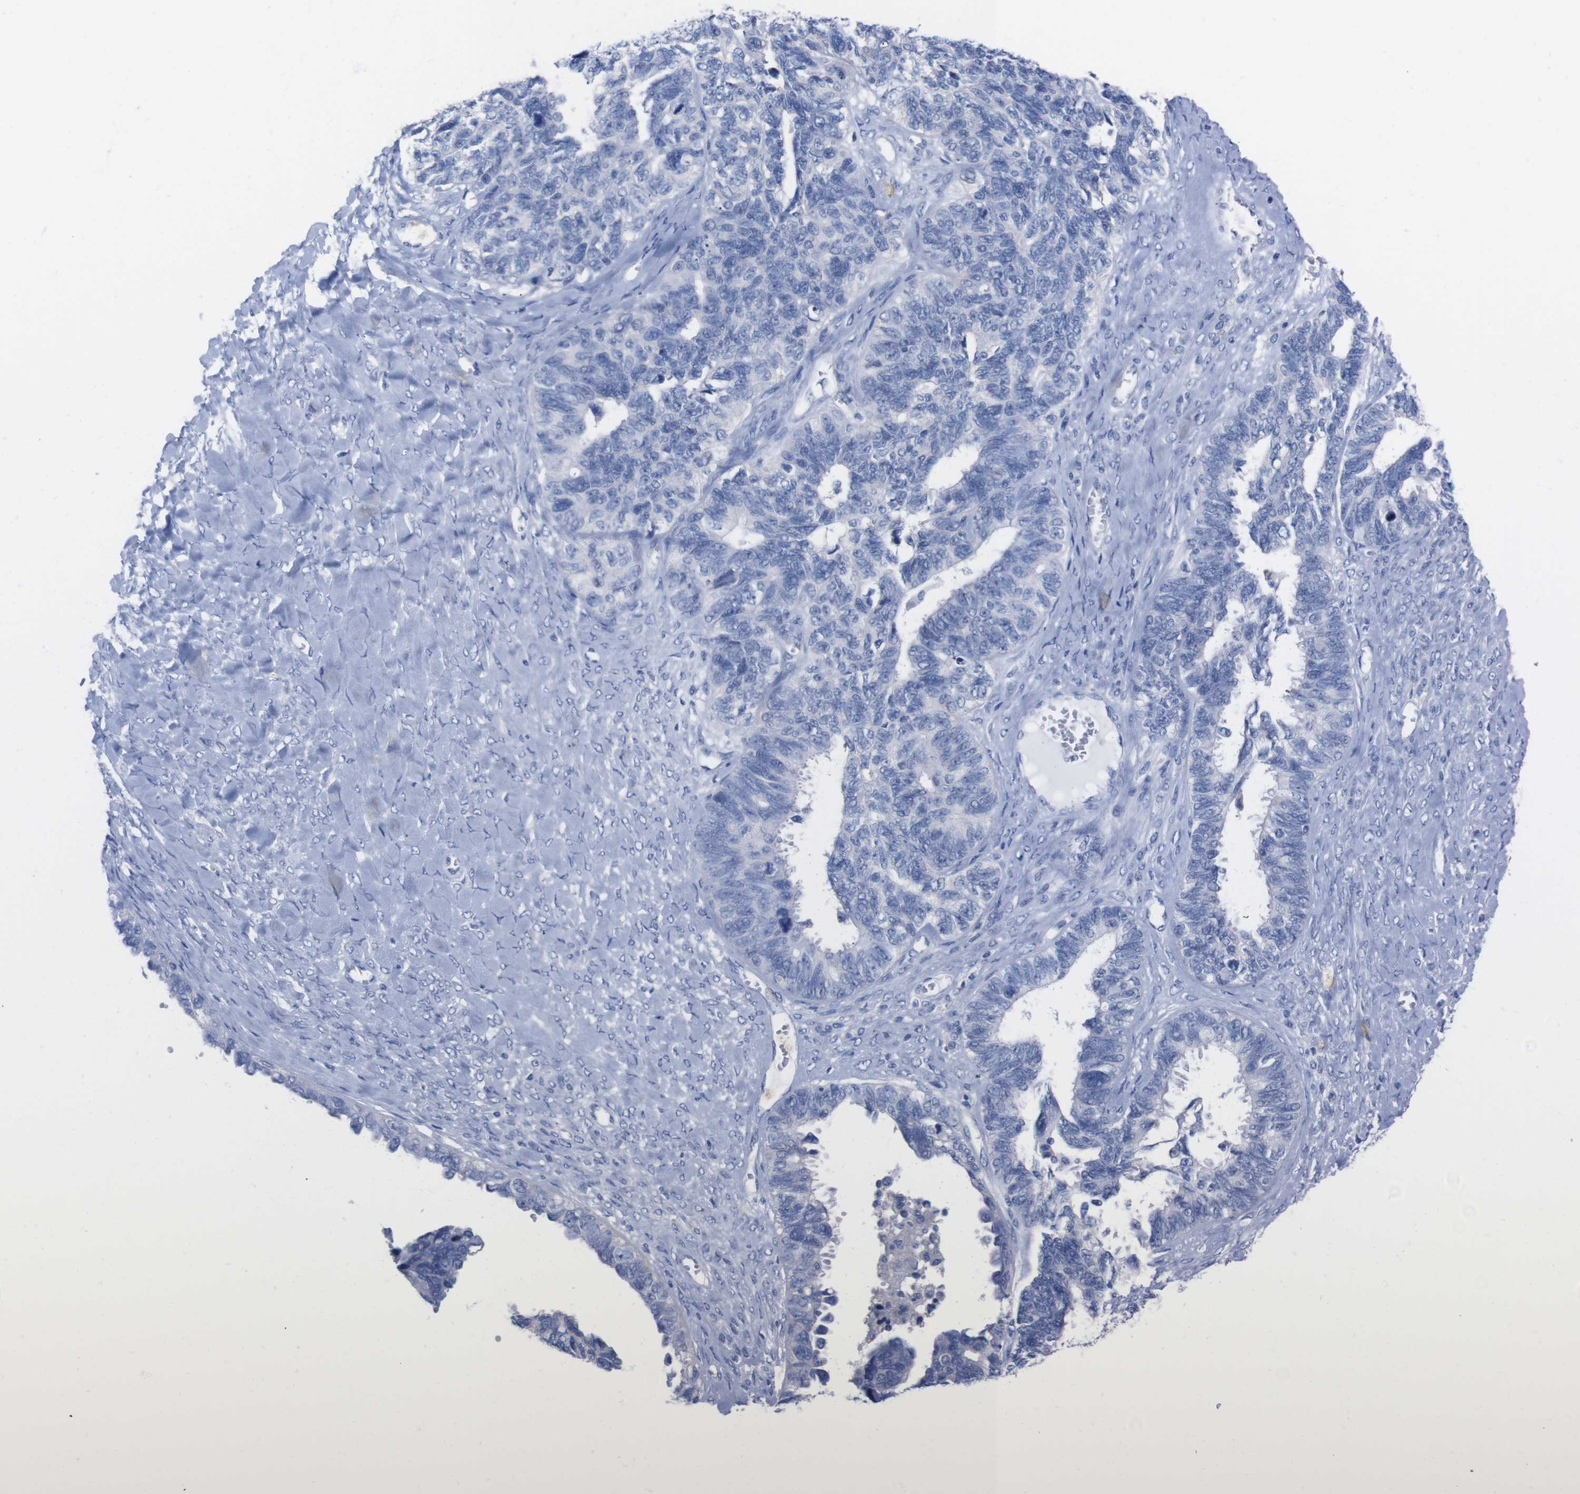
{"staining": {"intensity": "negative", "quantity": "none", "location": "none"}, "tissue": "ovarian cancer", "cell_type": "Tumor cells", "image_type": "cancer", "snomed": [{"axis": "morphology", "description": "Cystadenocarcinoma, serous, NOS"}, {"axis": "topography", "description": "Ovary"}], "caption": "An IHC histopathology image of ovarian cancer (serous cystadenocarcinoma) is shown. There is no staining in tumor cells of ovarian cancer (serous cystadenocarcinoma).", "gene": "TMEM243", "patient": {"sex": "female", "age": 79}}